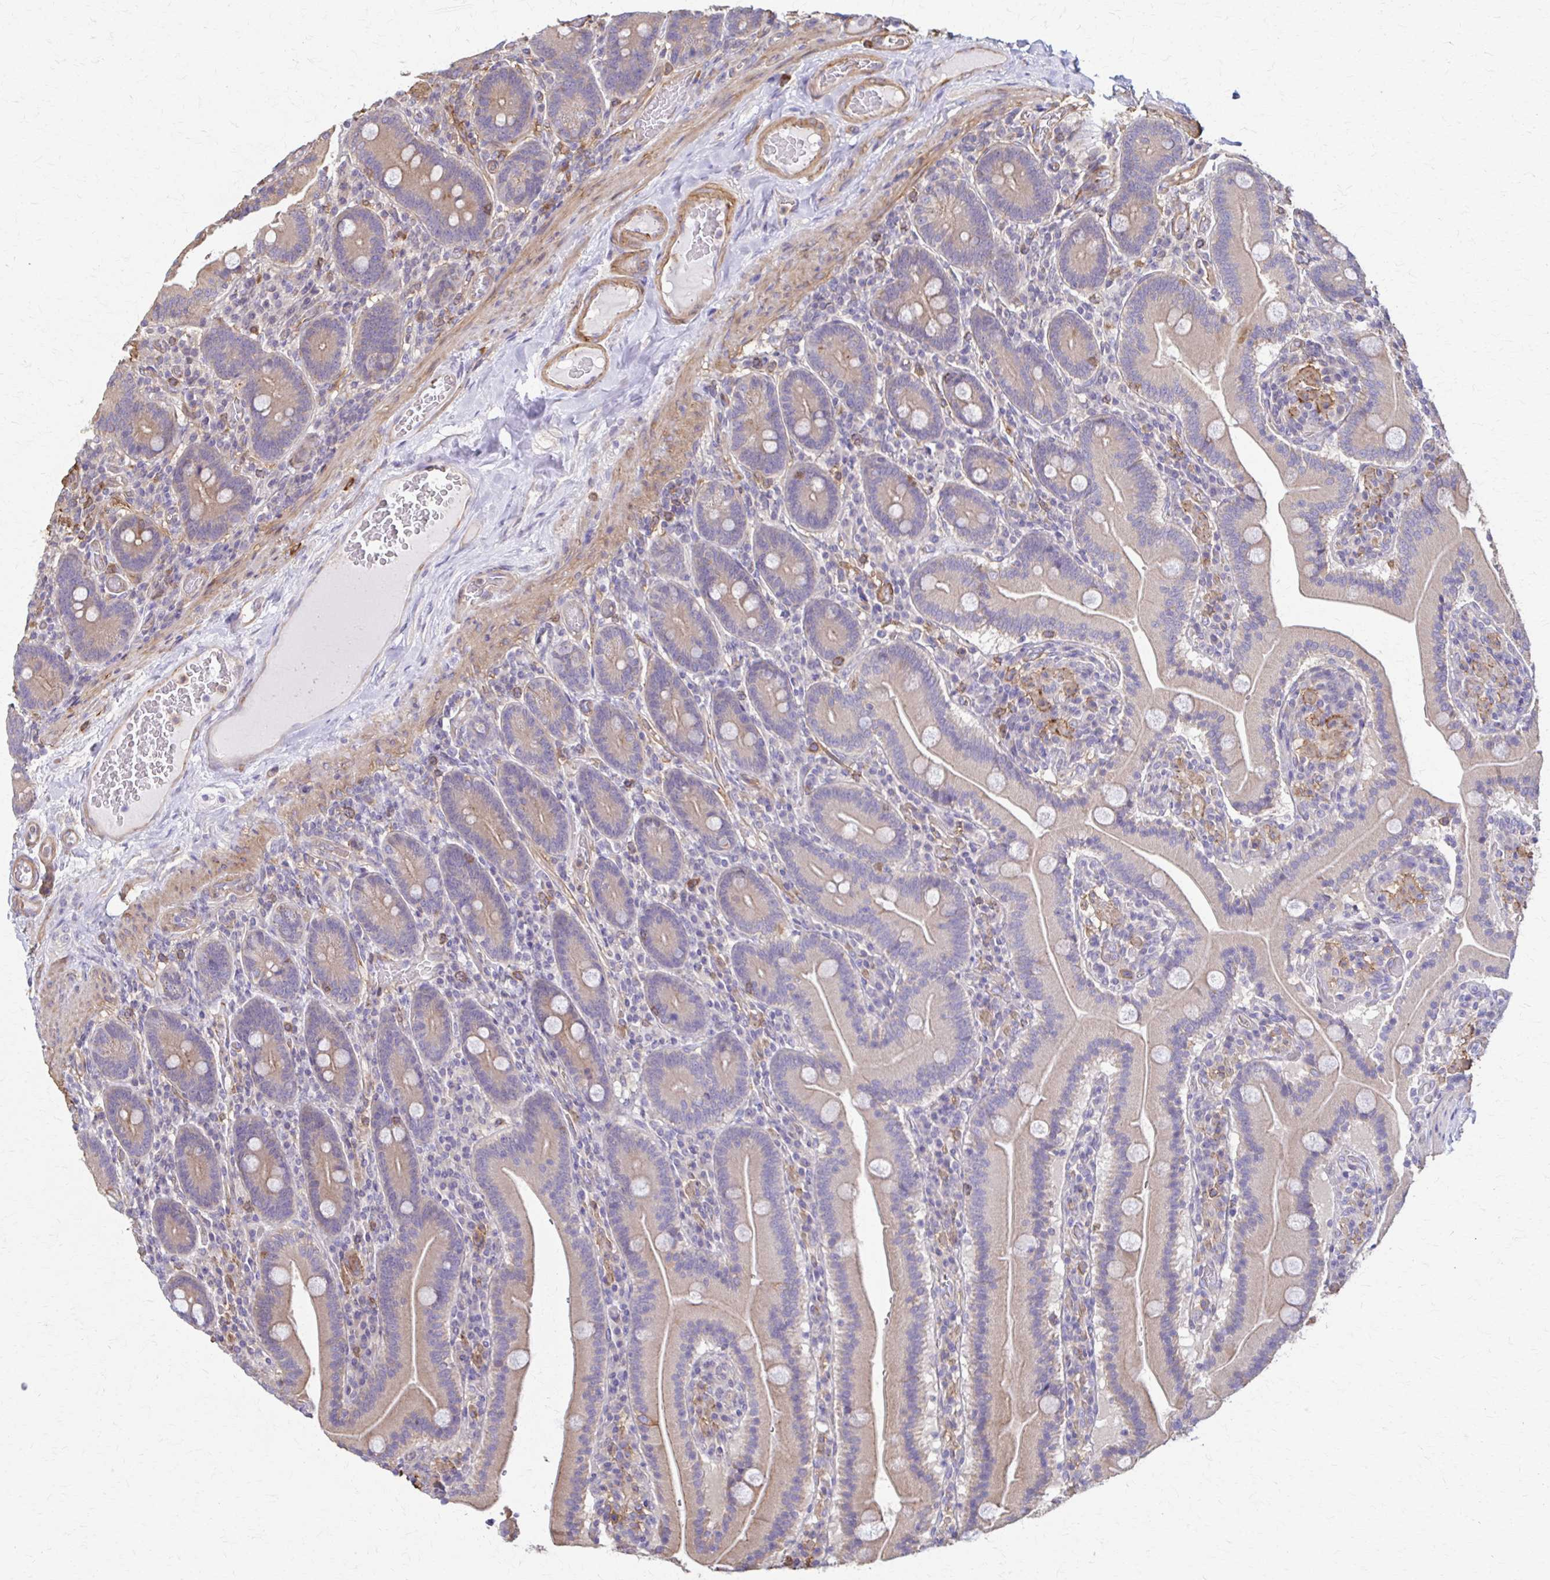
{"staining": {"intensity": "weak", "quantity": "25%-75%", "location": "cytoplasmic/membranous"}, "tissue": "duodenum", "cell_type": "Glandular cells", "image_type": "normal", "snomed": [{"axis": "morphology", "description": "Normal tissue, NOS"}, {"axis": "topography", "description": "Duodenum"}], "caption": "IHC of unremarkable duodenum displays low levels of weak cytoplasmic/membranous positivity in about 25%-75% of glandular cells. The staining is performed using DAB (3,3'-diaminobenzidine) brown chromogen to label protein expression. The nuclei are counter-stained blue using hematoxylin.", "gene": "DSP", "patient": {"sex": "female", "age": 62}}